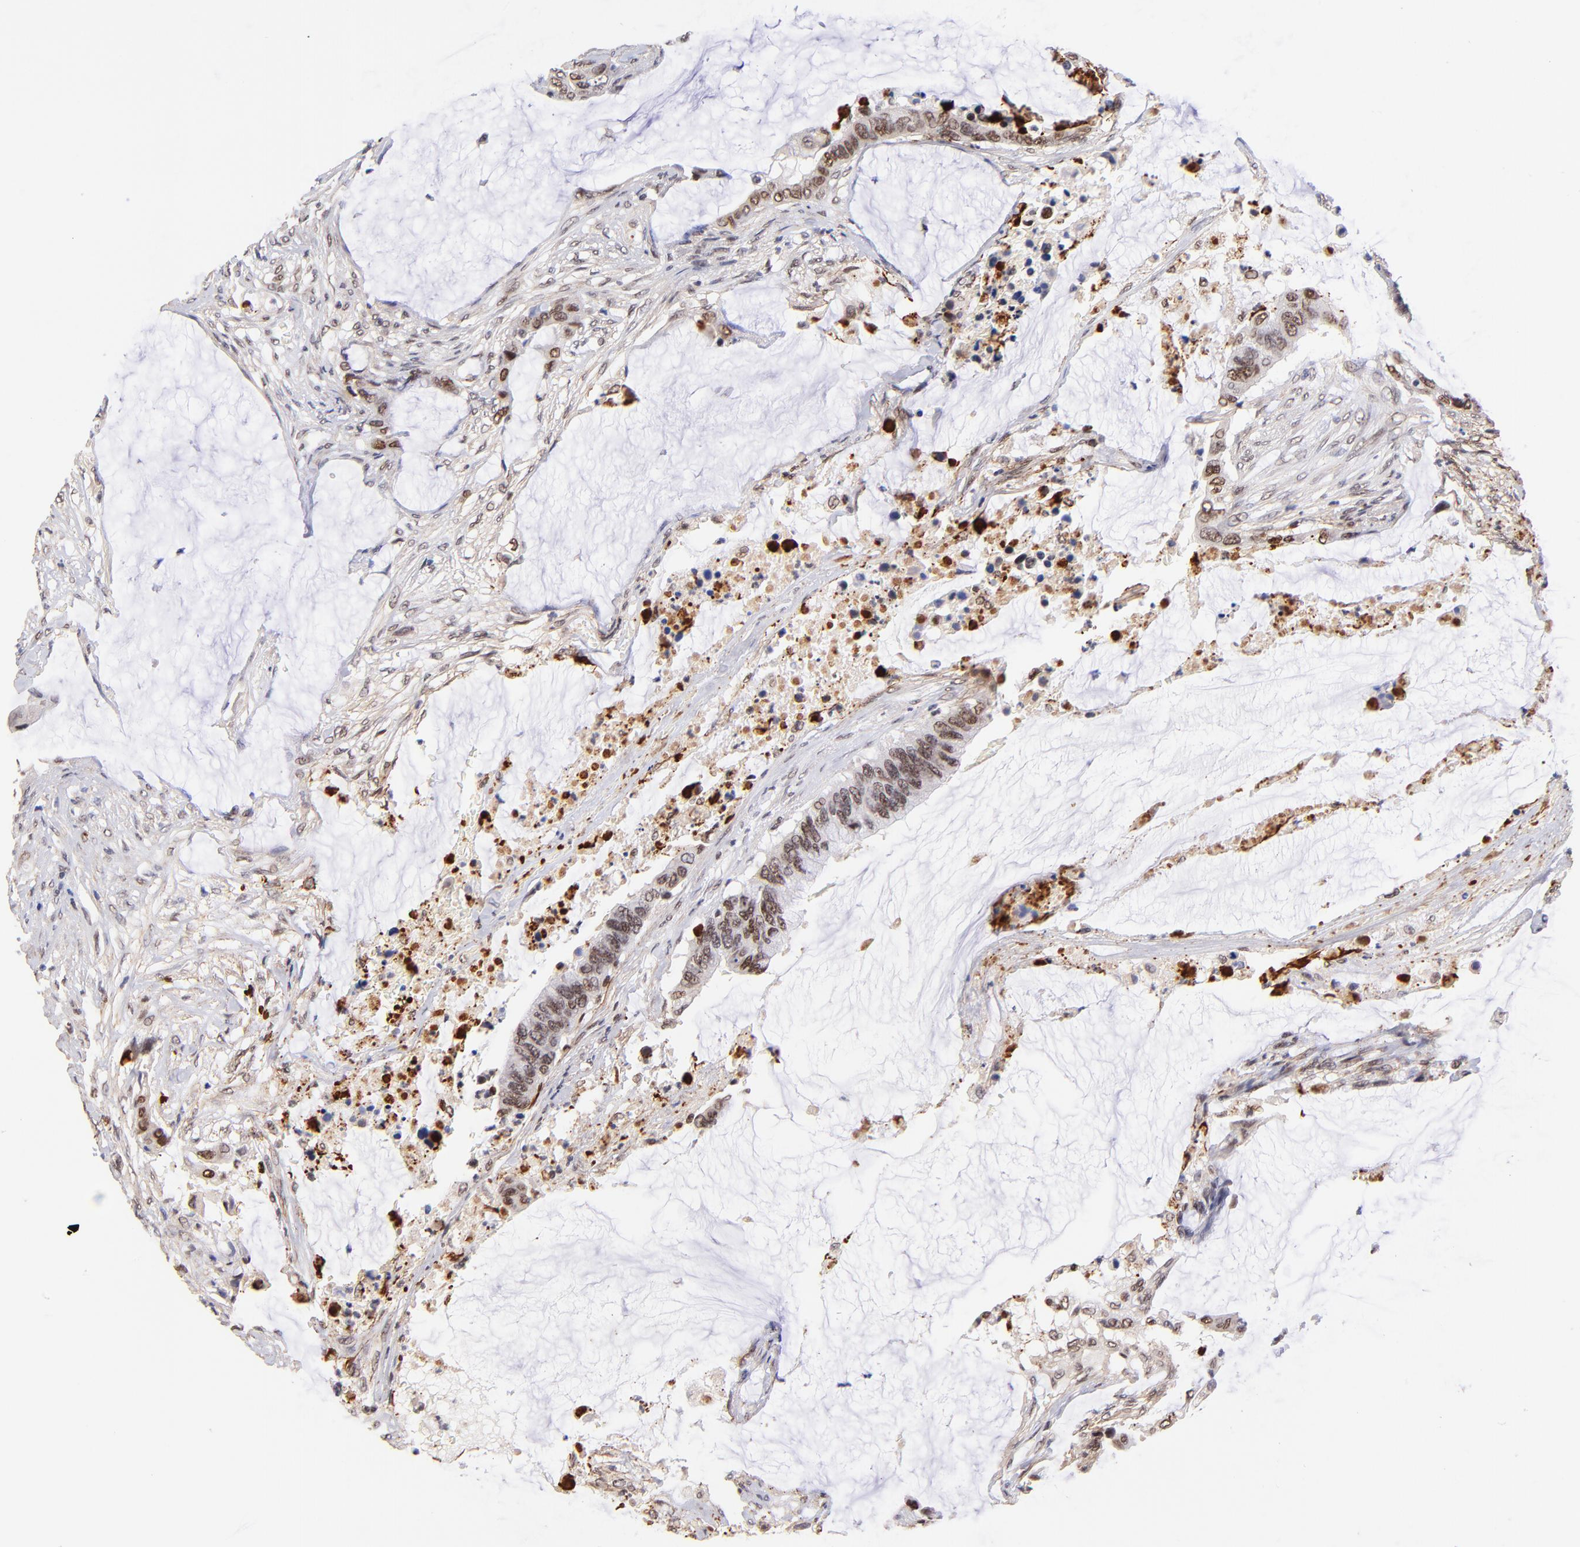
{"staining": {"intensity": "moderate", "quantity": ">75%", "location": "nuclear"}, "tissue": "colorectal cancer", "cell_type": "Tumor cells", "image_type": "cancer", "snomed": [{"axis": "morphology", "description": "Adenocarcinoma, NOS"}, {"axis": "topography", "description": "Rectum"}], "caption": "Immunohistochemistry (IHC) histopathology image of neoplastic tissue: human colorectal cancer (adenocarcinoma) stained using immunohistochemistry (IHC) shows medium levels of moderate protein expression localized specifically in the nuclear of tumor cells, appearing as a nuclear brown color.", "gene": "MIDEAS", "patient": {"sex": "female", "age": 59}}